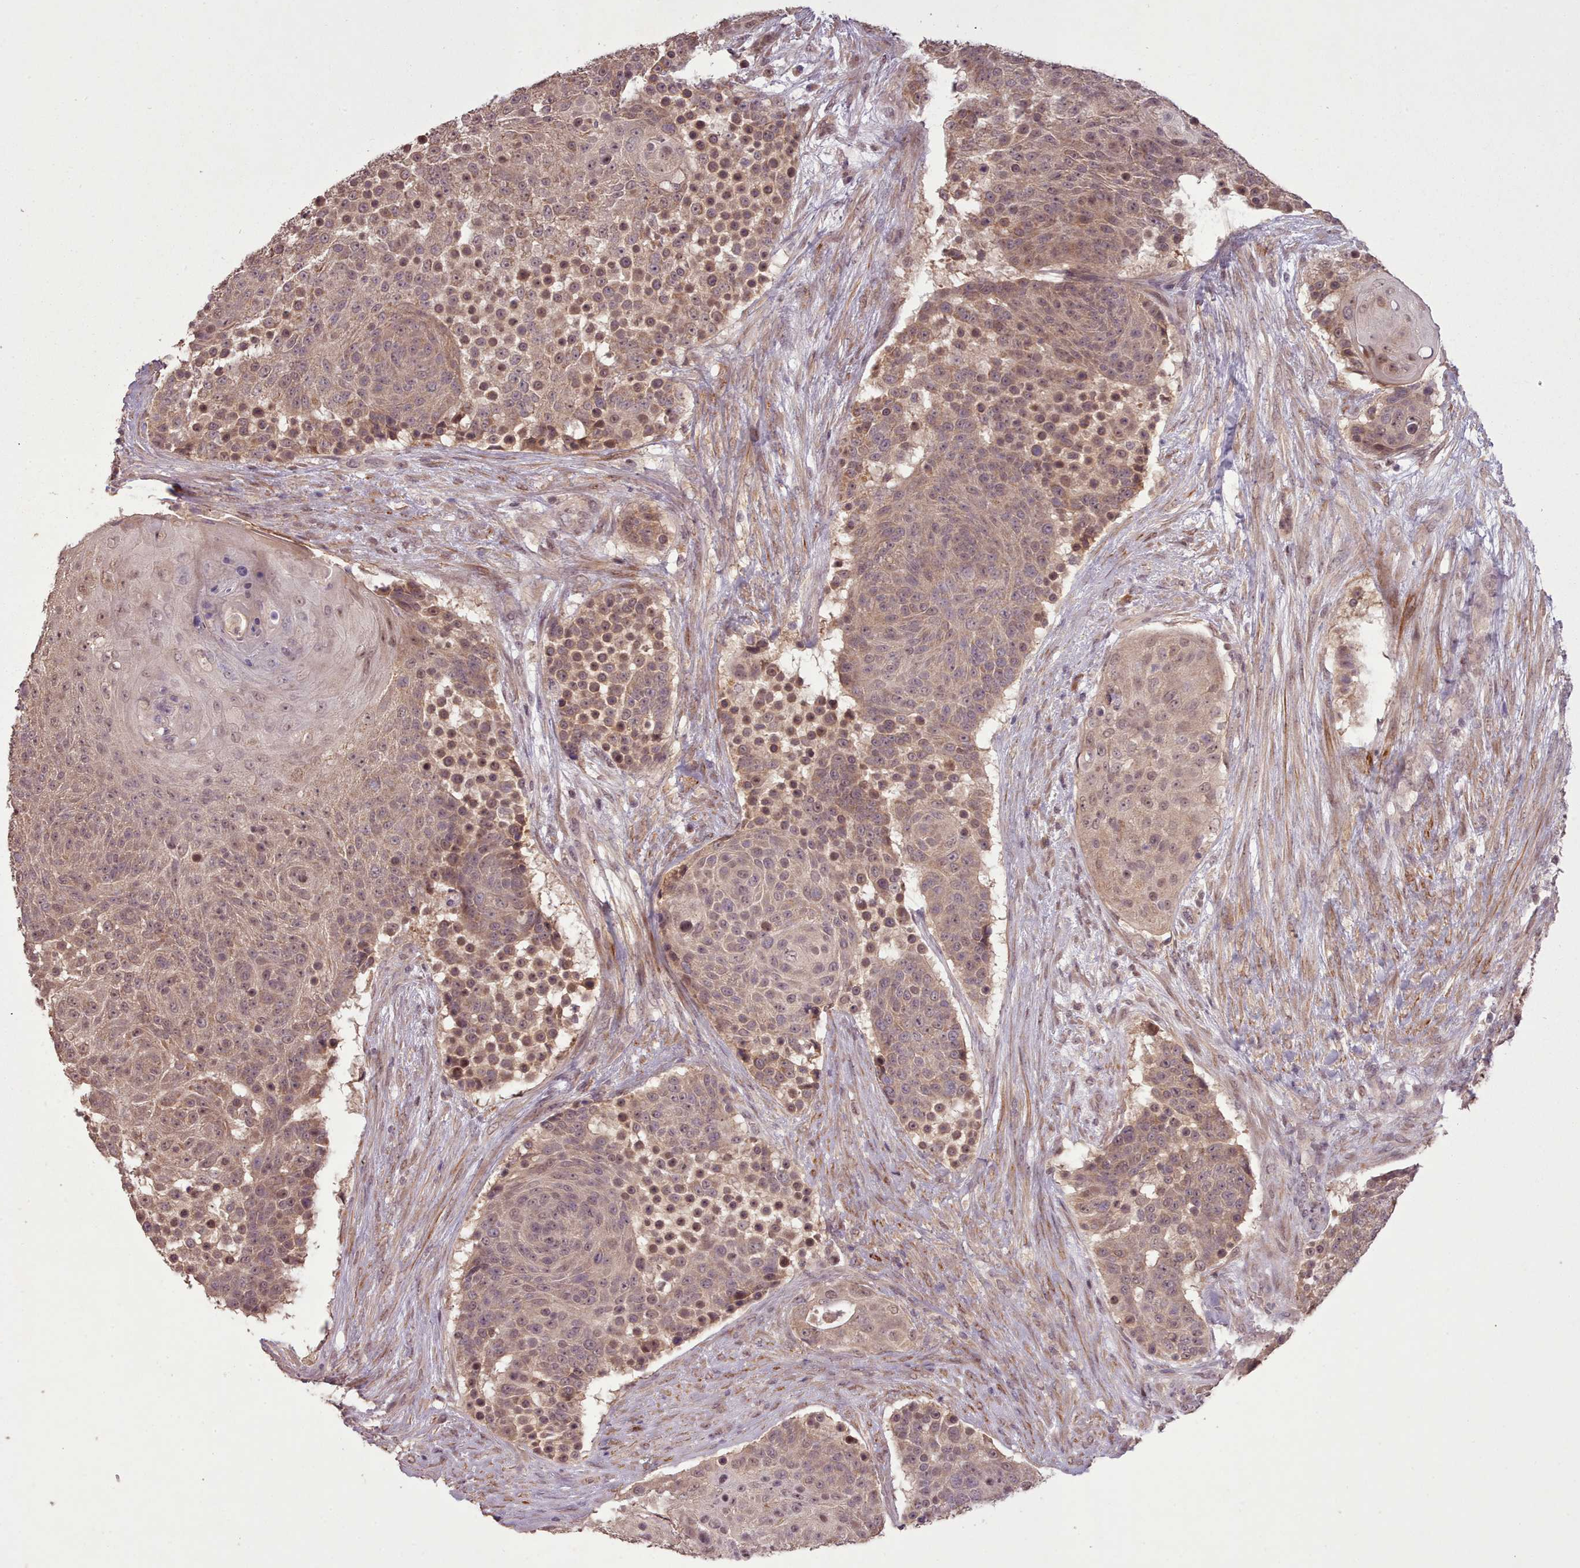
{"staining": {"intensity": "moderate", "quantity": ">75%", "location": "cytoplasmic/membranous,nuclear"}, "tissue": "urothelial cancer", "cell_type": "Tumor cells", "image_type": "cancer", "snomed": [{"axis": "morphology", "description": "Urothelial carcinoma, High grade"}, {"axis": "topography", "description": "Urinary bladder"}], "caption": "About >75% of tumor cells in human urothelial cancer display moderate cytoplasmic/membranous and nuclear protein expression as visualized by brown immunohistochemical staining.", "gene": "CDC6", "patient": {"sex": "female", "age": 63}}